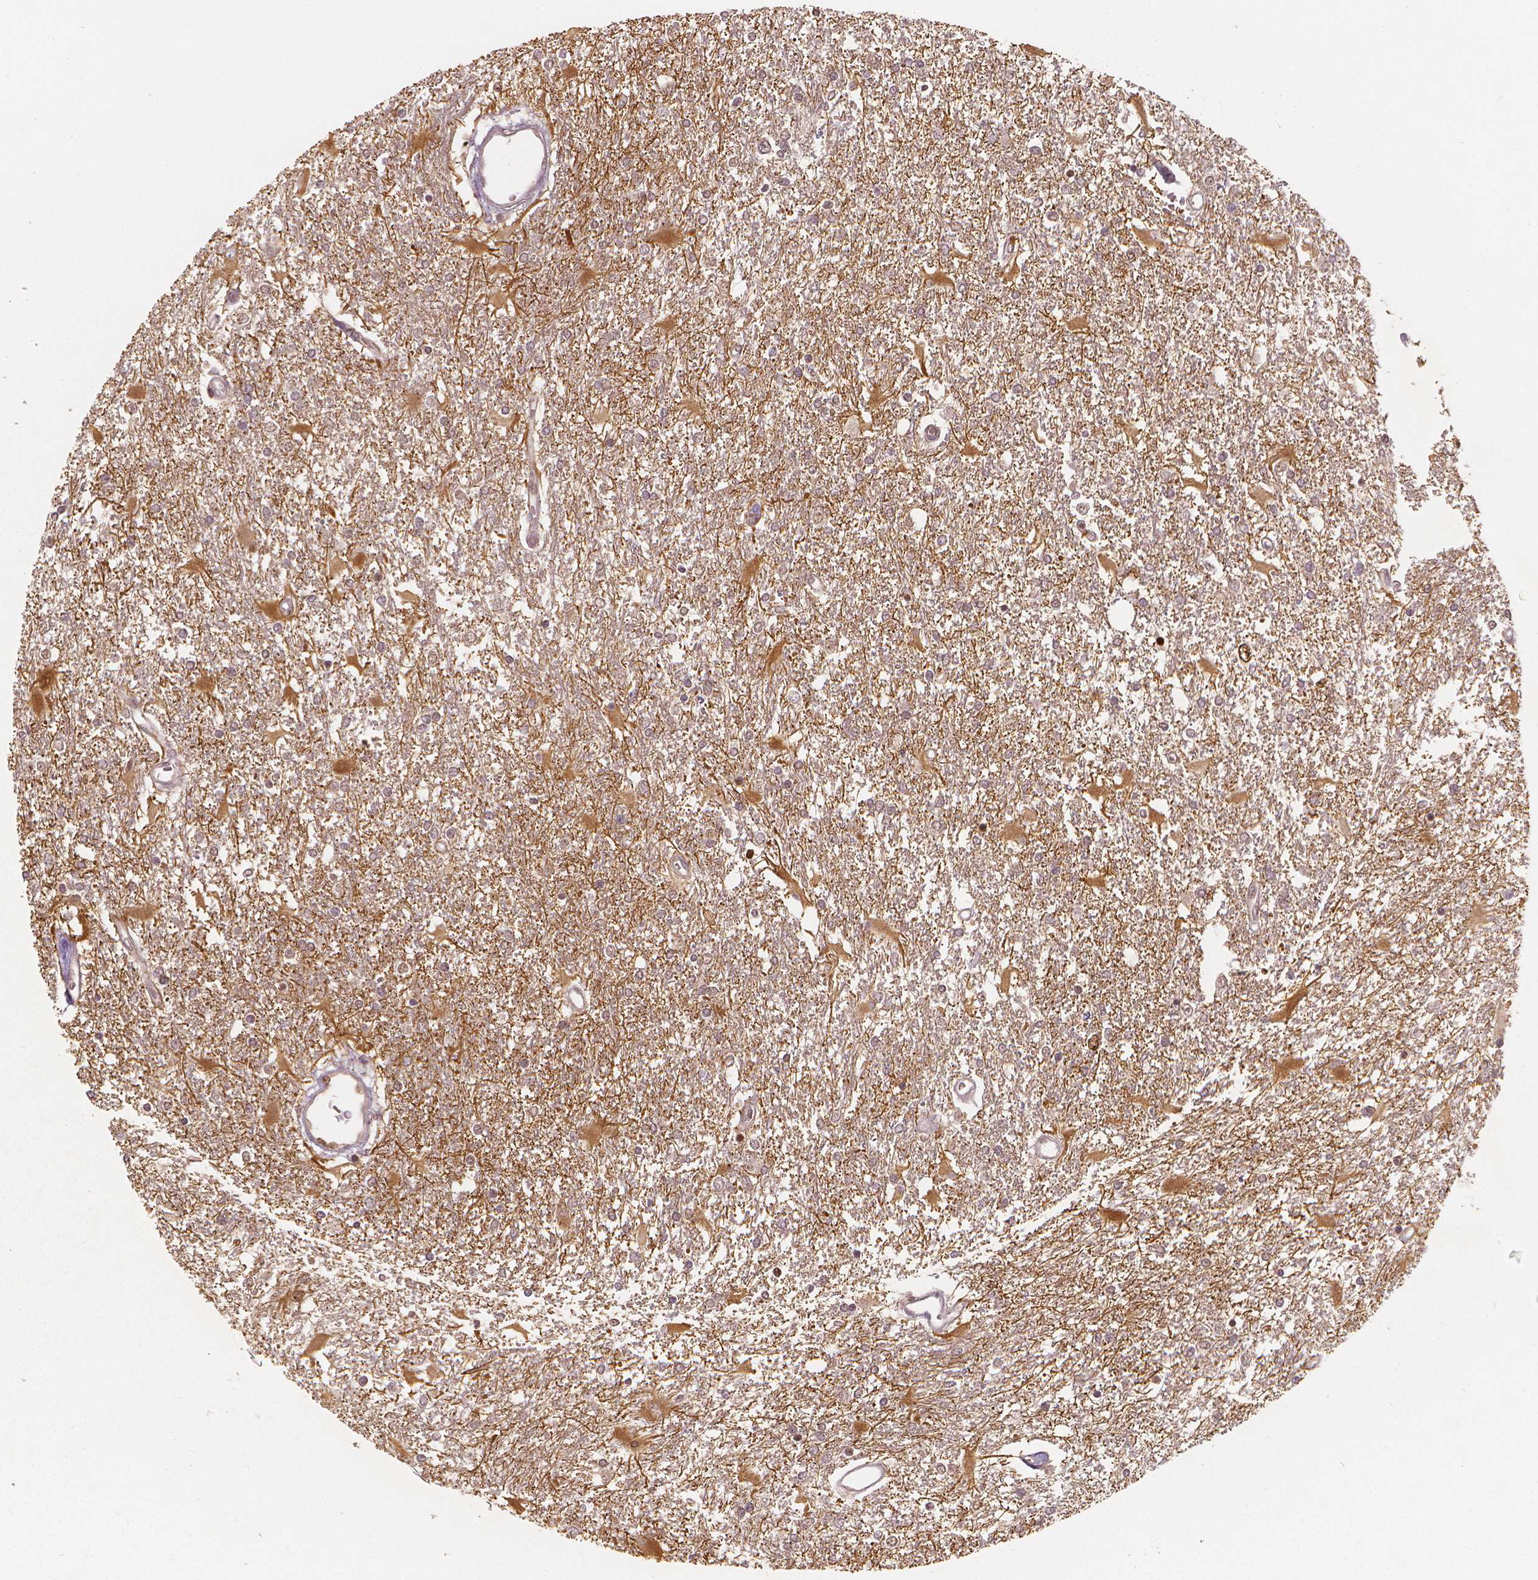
{"staining": {"intensity": "negative", "quantity": "none", "location": "none"}, "tissue": "glioma", "cell_type": "Tumor cells", "image_type": "cancer", "snomed": [{"axis": "morphology", "description": "Glioma, malignant, High grade"}, {"axis": "topography", "description": "Cerebral cortex"}], "caption": "Tumor cells are negative for protein expression in human glioma.", "gene": "NSD2", "patient": {"sex": "male", "age": 79}}